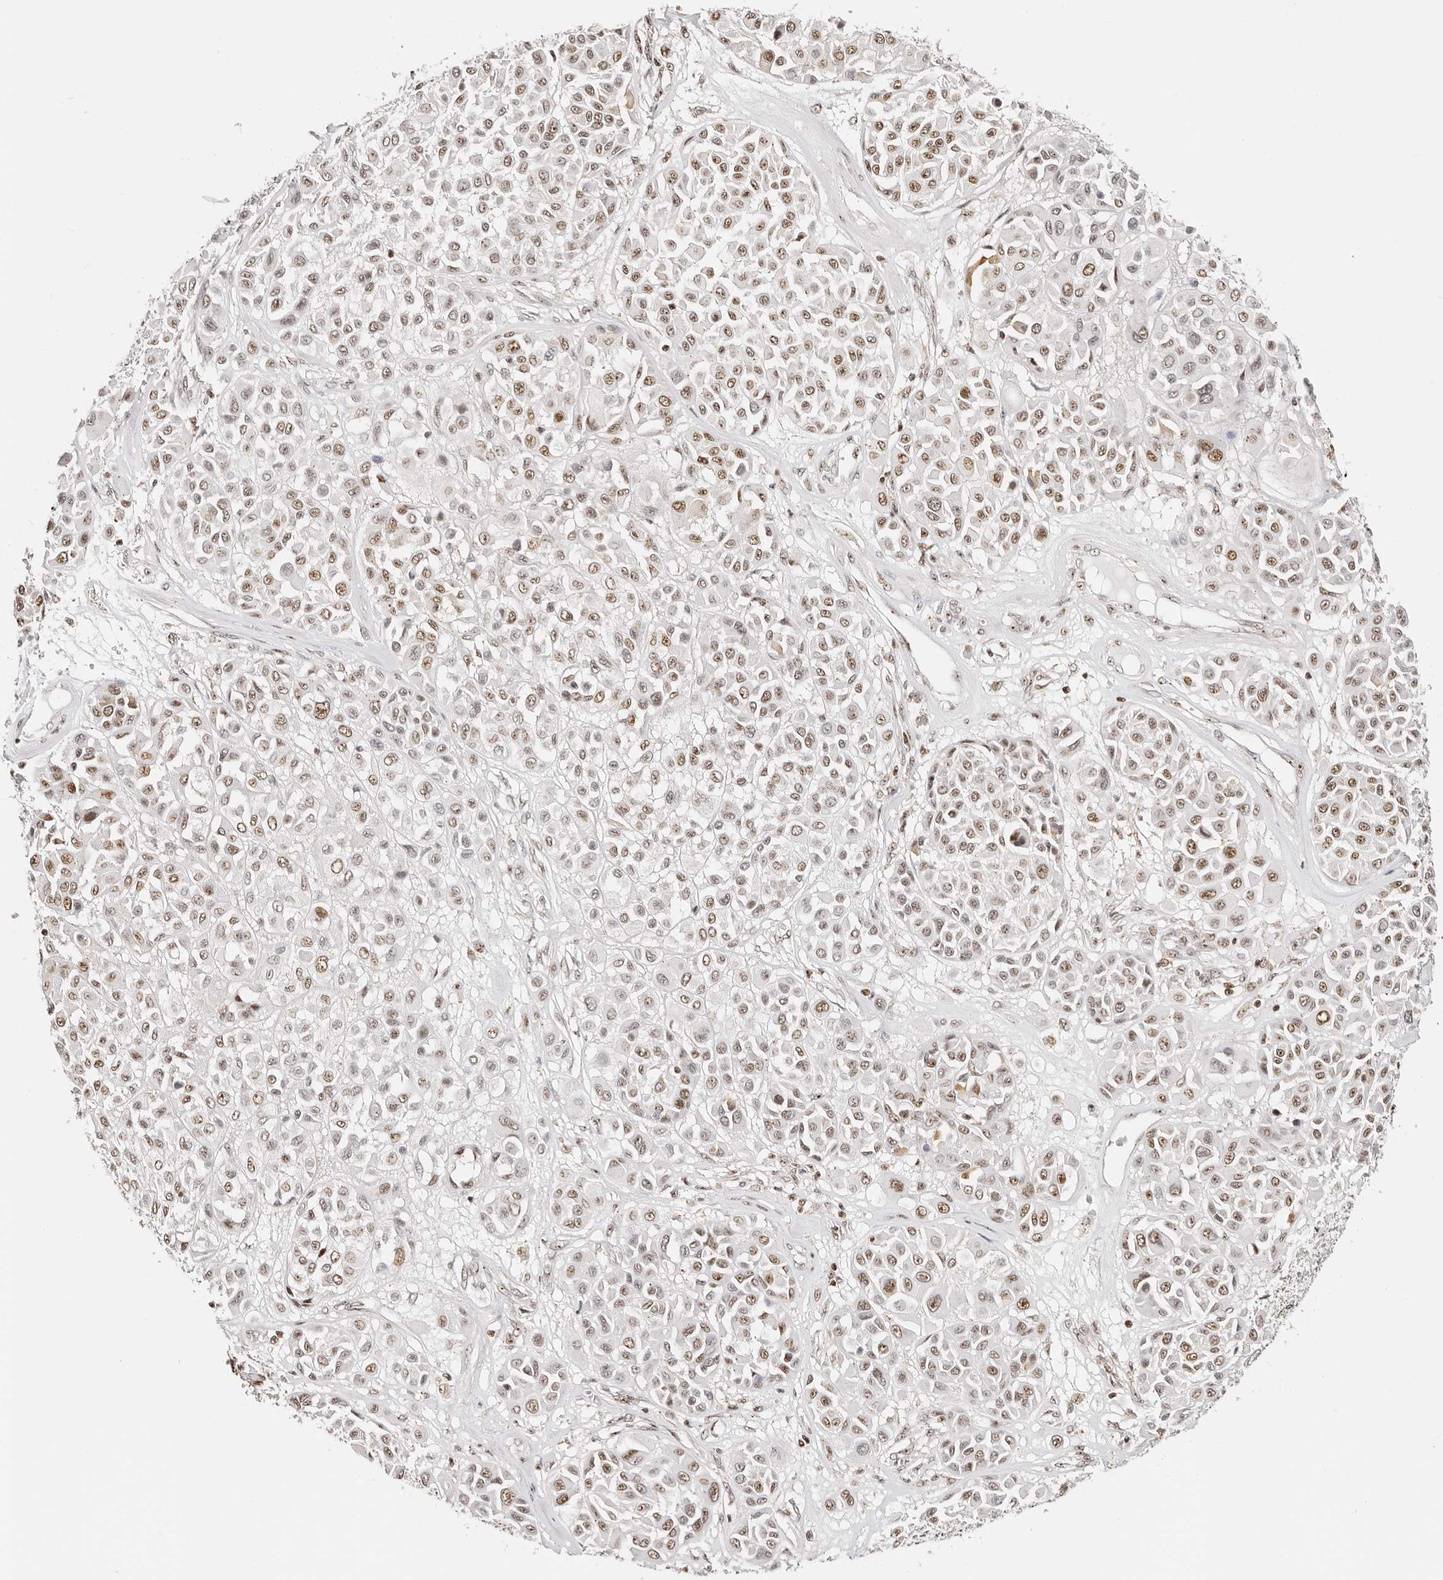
{"staining": {"intensity": "moderate", "quantity": "25%-75%", "location": "nuclear"}, "tissue": "melanoma", "cell_type": "Tumor cells", "image_type": "cancer", "snomed": [{"axis": "morphology", "description": "Malignant melanoma, Metastatic site"}, {"axis": "topography", "description": "Soft tissue"}], "caption": "A brown stain labels moderate nuclear staining of a protein in melanoma tumor cells.", "gene": "IQGAP3", "patient": {"sex": "male", "age": 41}}